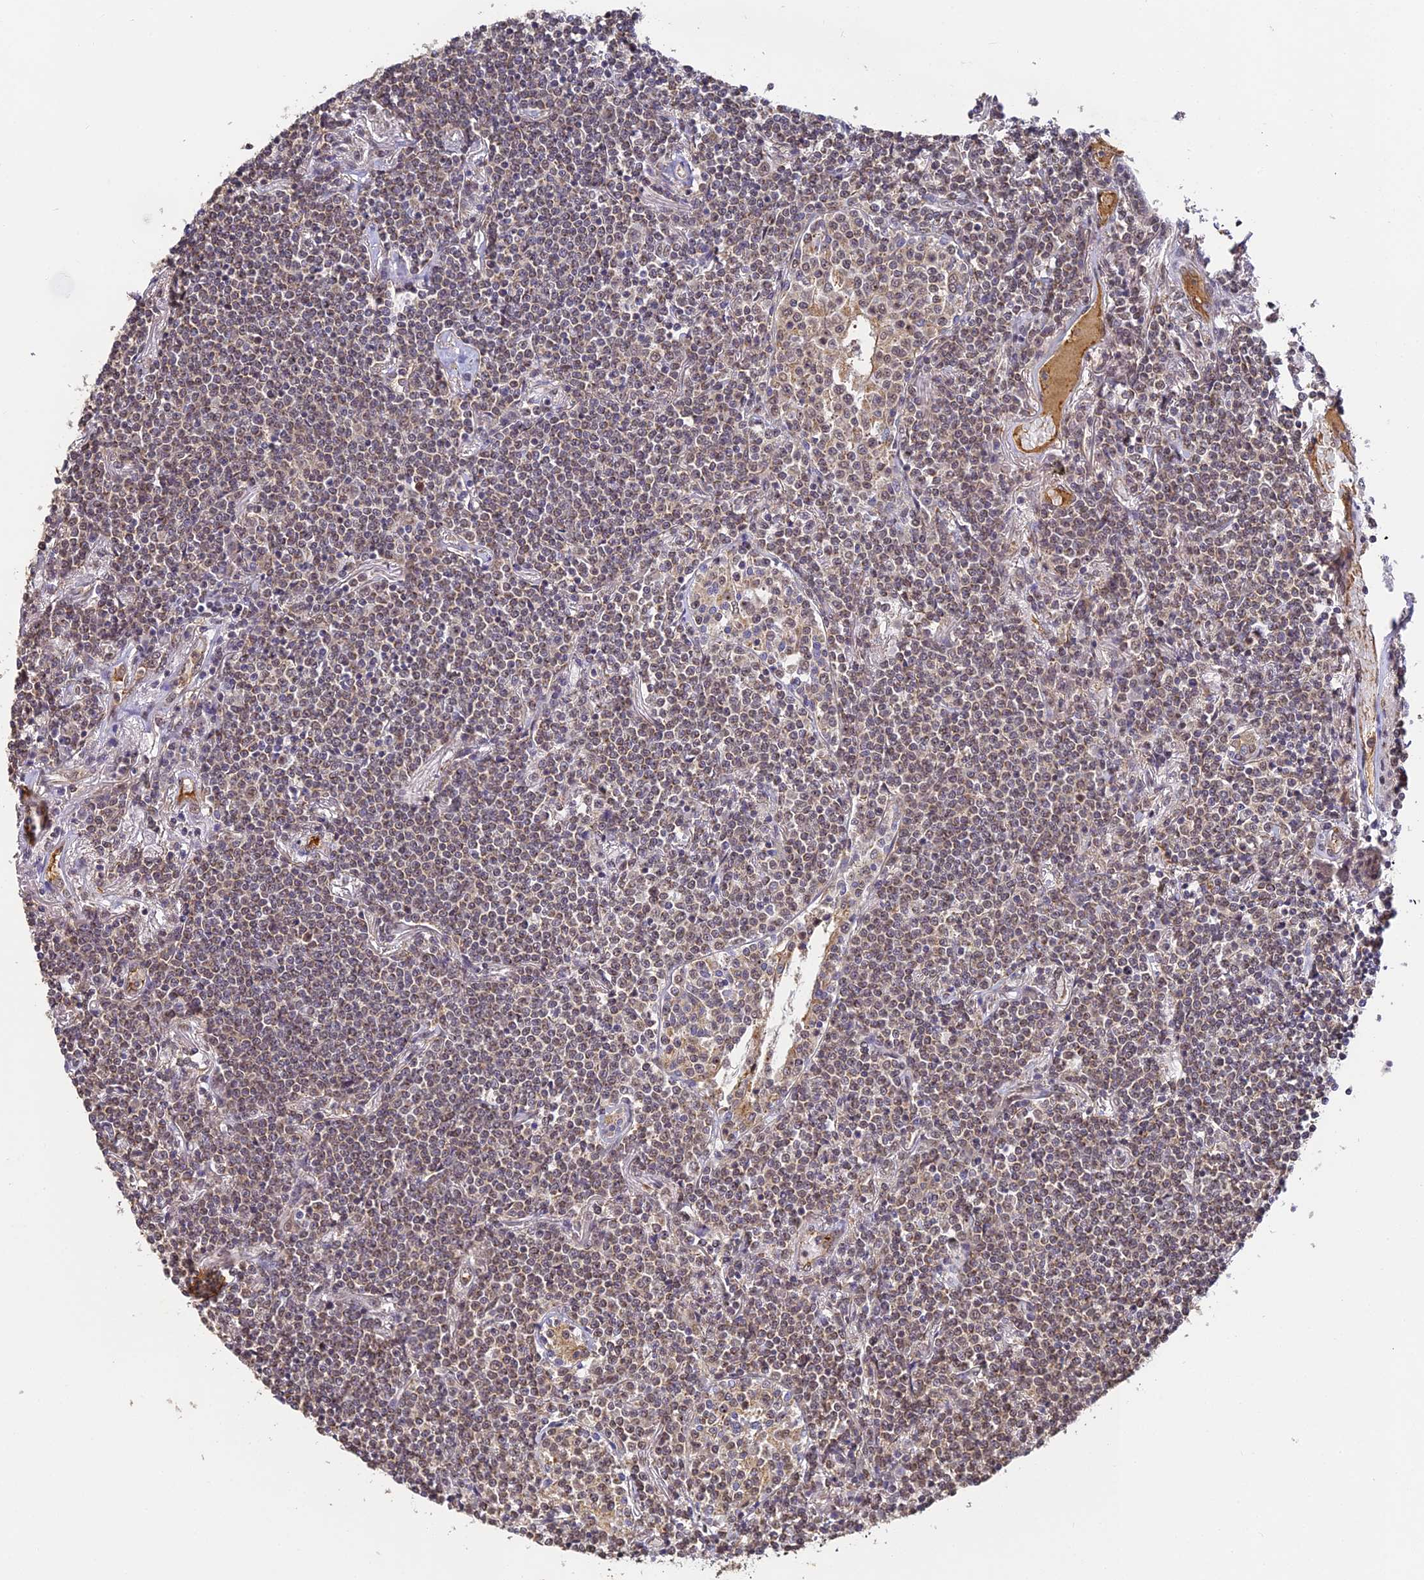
{"staining": {"intensity": "weak", "quantity": "<25%", "location": "cytoplasmic/membranous,nuclear"}, "tissue": "lymphoma", "cell_type": "Tumor cells", "image_type": "cancer", "snomed": [{"axis": "morphology", "description": "Malignant lymphoma, non-Hodgkin's type, Low grade"}, {"axis": "topography", "description": "Lung"}], "caption": "Immunohistochemistry image of human lymphoma stained for a protein (brown), which demonstrates no staining in tumor cells. (Stains: DAB (3,3'-diaminobenzidine) immunohistochemistry with hematoxylin counter stain, Microscopy: brightfield microscopy at high magnification).", "gene": "ZNF443", "patient": {"sex": "female", "age": 71}}